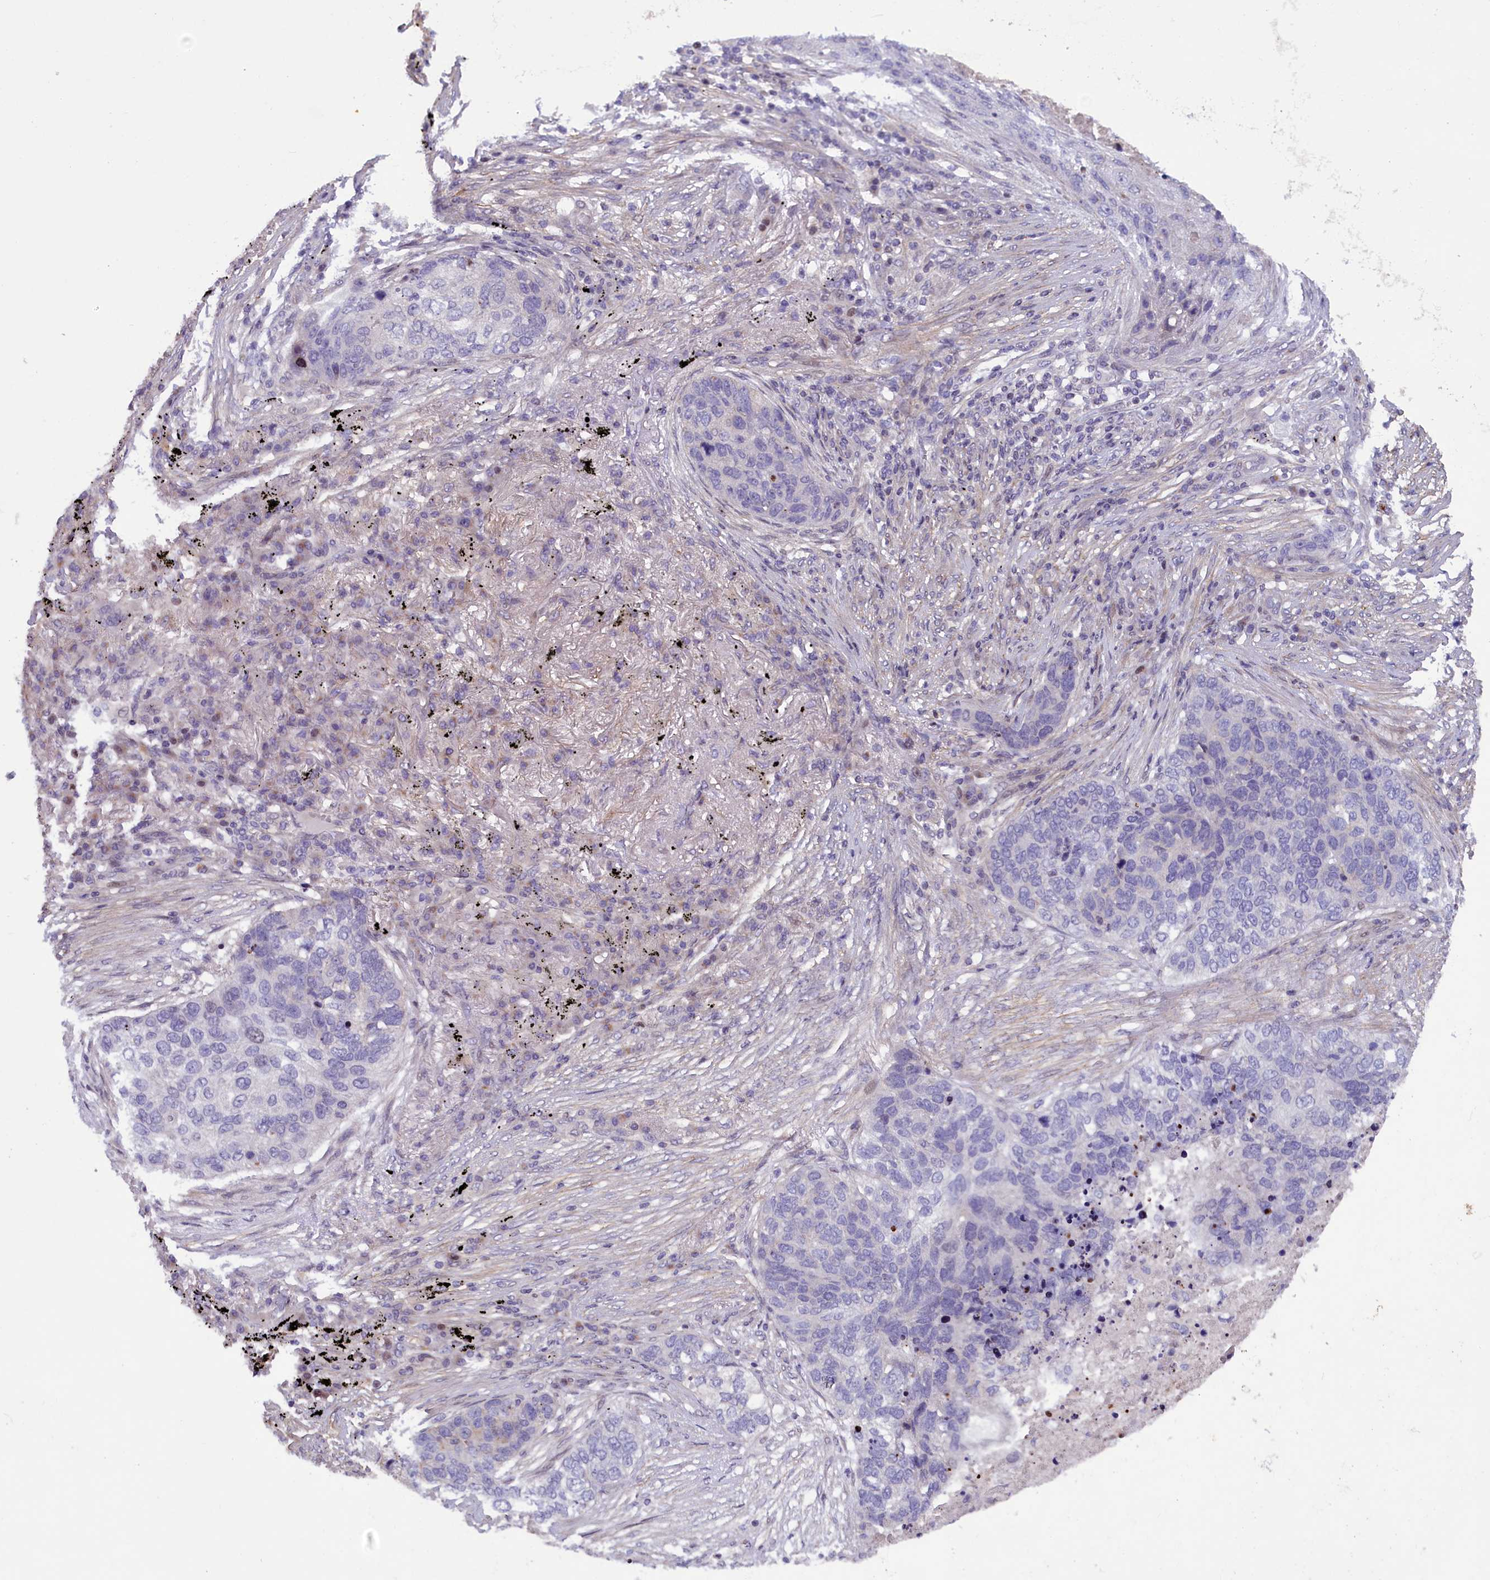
{"staining": {"intensity": "negative", "quantity": "none", "location": "none"}, "tissue": "lung cancer", "cell_type": "Tumor cells", "image_type": "cancer", "snomed": [{"axis": "morphology", "description": "Squamous cell carcinoma, NOS"}, {"axis": "topography", "description": "Lung"}], "caption": "IHC micrograph of neoplastic tissue: human lung squamous cell carcinoma stained with DAB (3,3'-diaminobenzidine) demonstrates no significant protein expression in tumor cells.", "gene": "MAN2C1", "patient": {"sex": "female", "age": 63}}